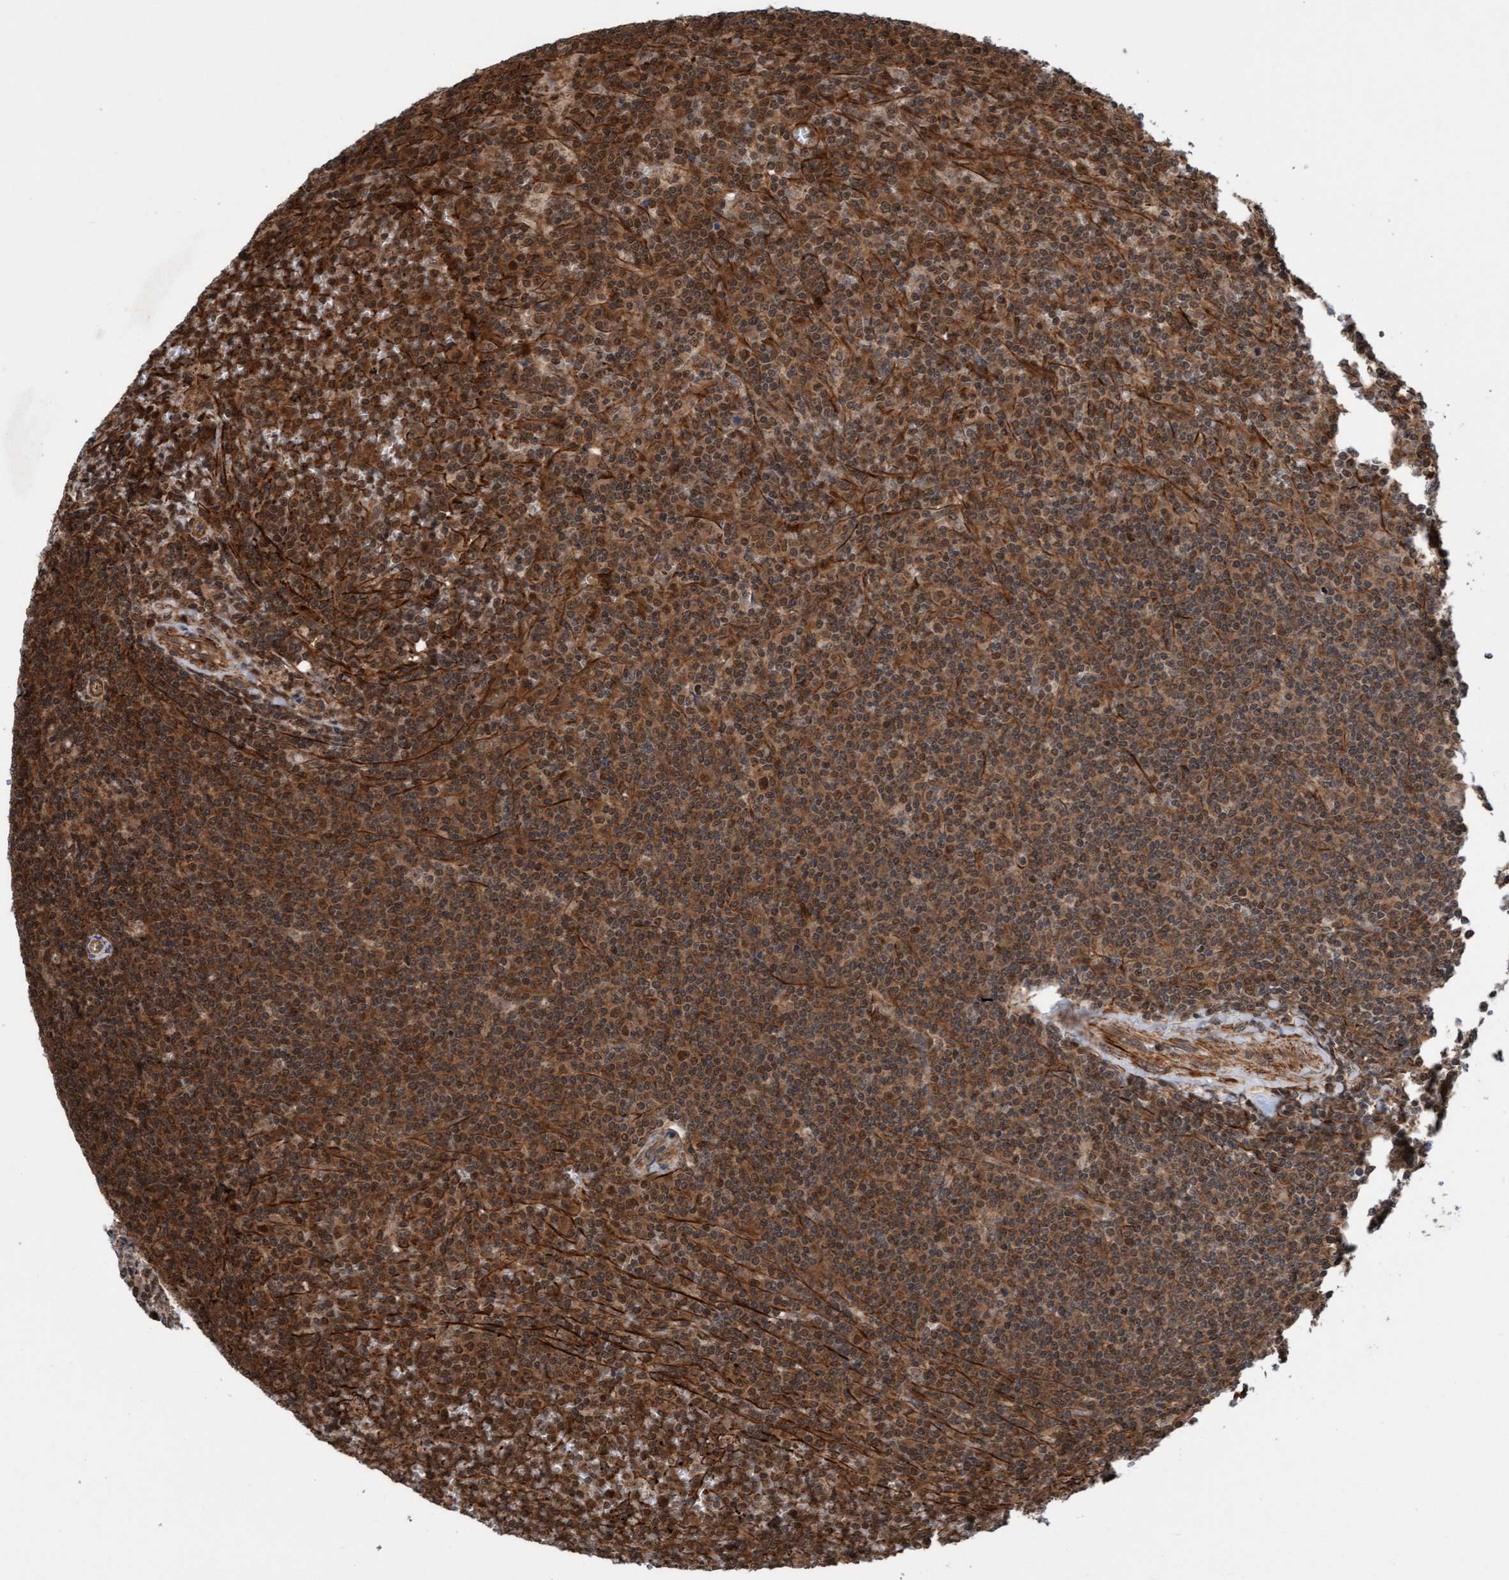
{"staining": {"intensity": "moderate", "quantity": ">75%", "location": "cytoplasmic/membranous,nuclear"}, "tissue": "lymphoma", "cell_type": "Tumor cells", "image_type": "cancer", "snomed": [{"axis": "morphology", "description": "Malignant lymphoma, non-Hodgkin's type, Low grade"}, {"axis": "topography", "description": "Spleen"}], "caption": "Brown immunohistochemical staining in lymphoma reveals moderate cytoplasmic/membranous and nuclear expression in approximately >75% of tumor cells.", "gene": "STXBP4", "patient": {"sex": "female", "age": 19}}